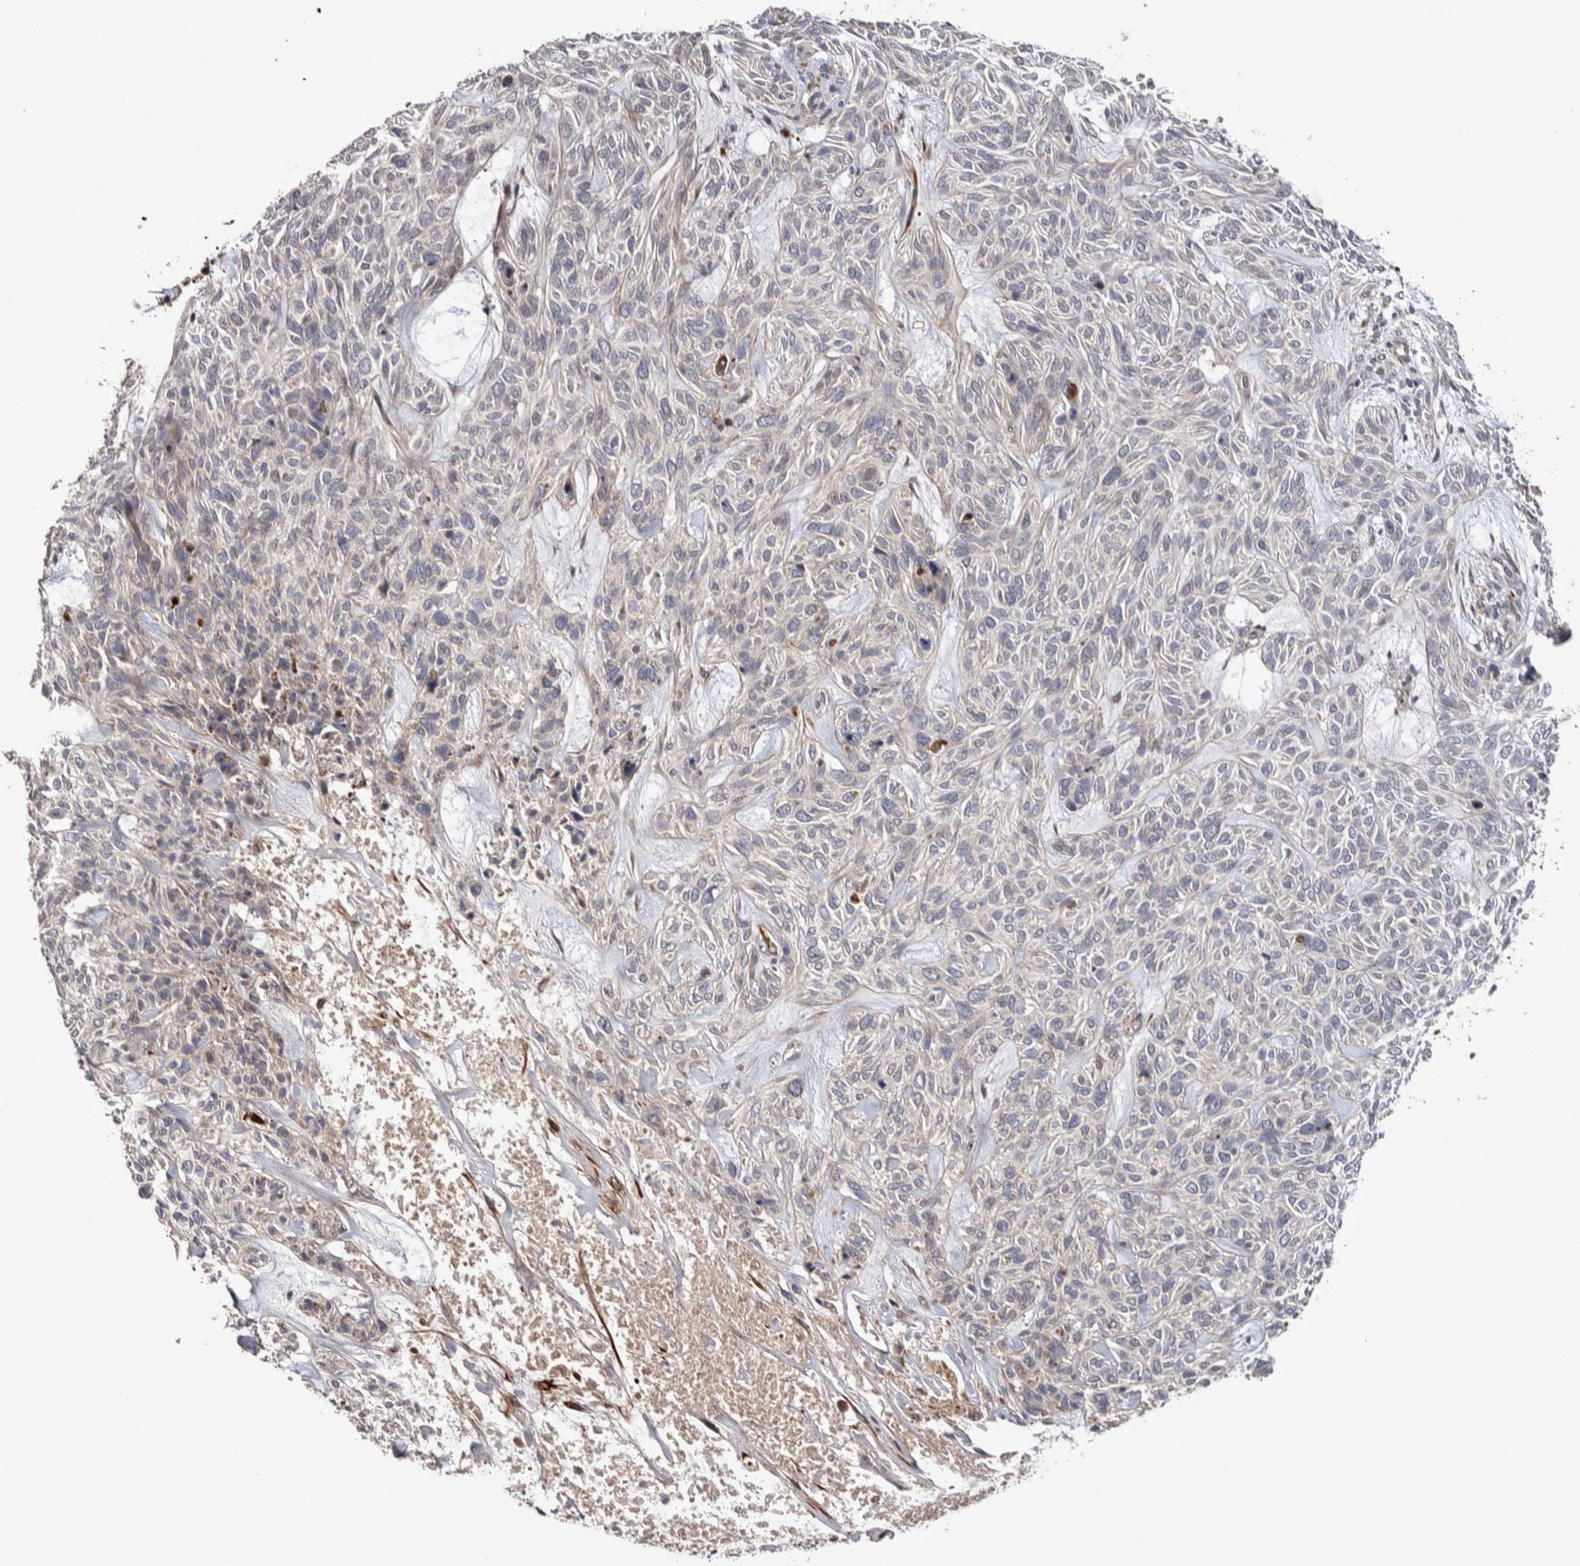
{"staining": {"intensity": "negative", "quantity": "none", "location": "none"}, "tissue": "skin cancer", "cell_type": "Tumor cells", "image_type": "cancer", "snomed": [{"axis": "morphology", "description": "Basal cell carcinoma"}, {"axis": "topography", "description": "Skin"}], "caption": "An image of human skin cancer is negative for staining in tumor cells.", "gene": "CANT1", "patient": {"sex": "male", "age": 55}}